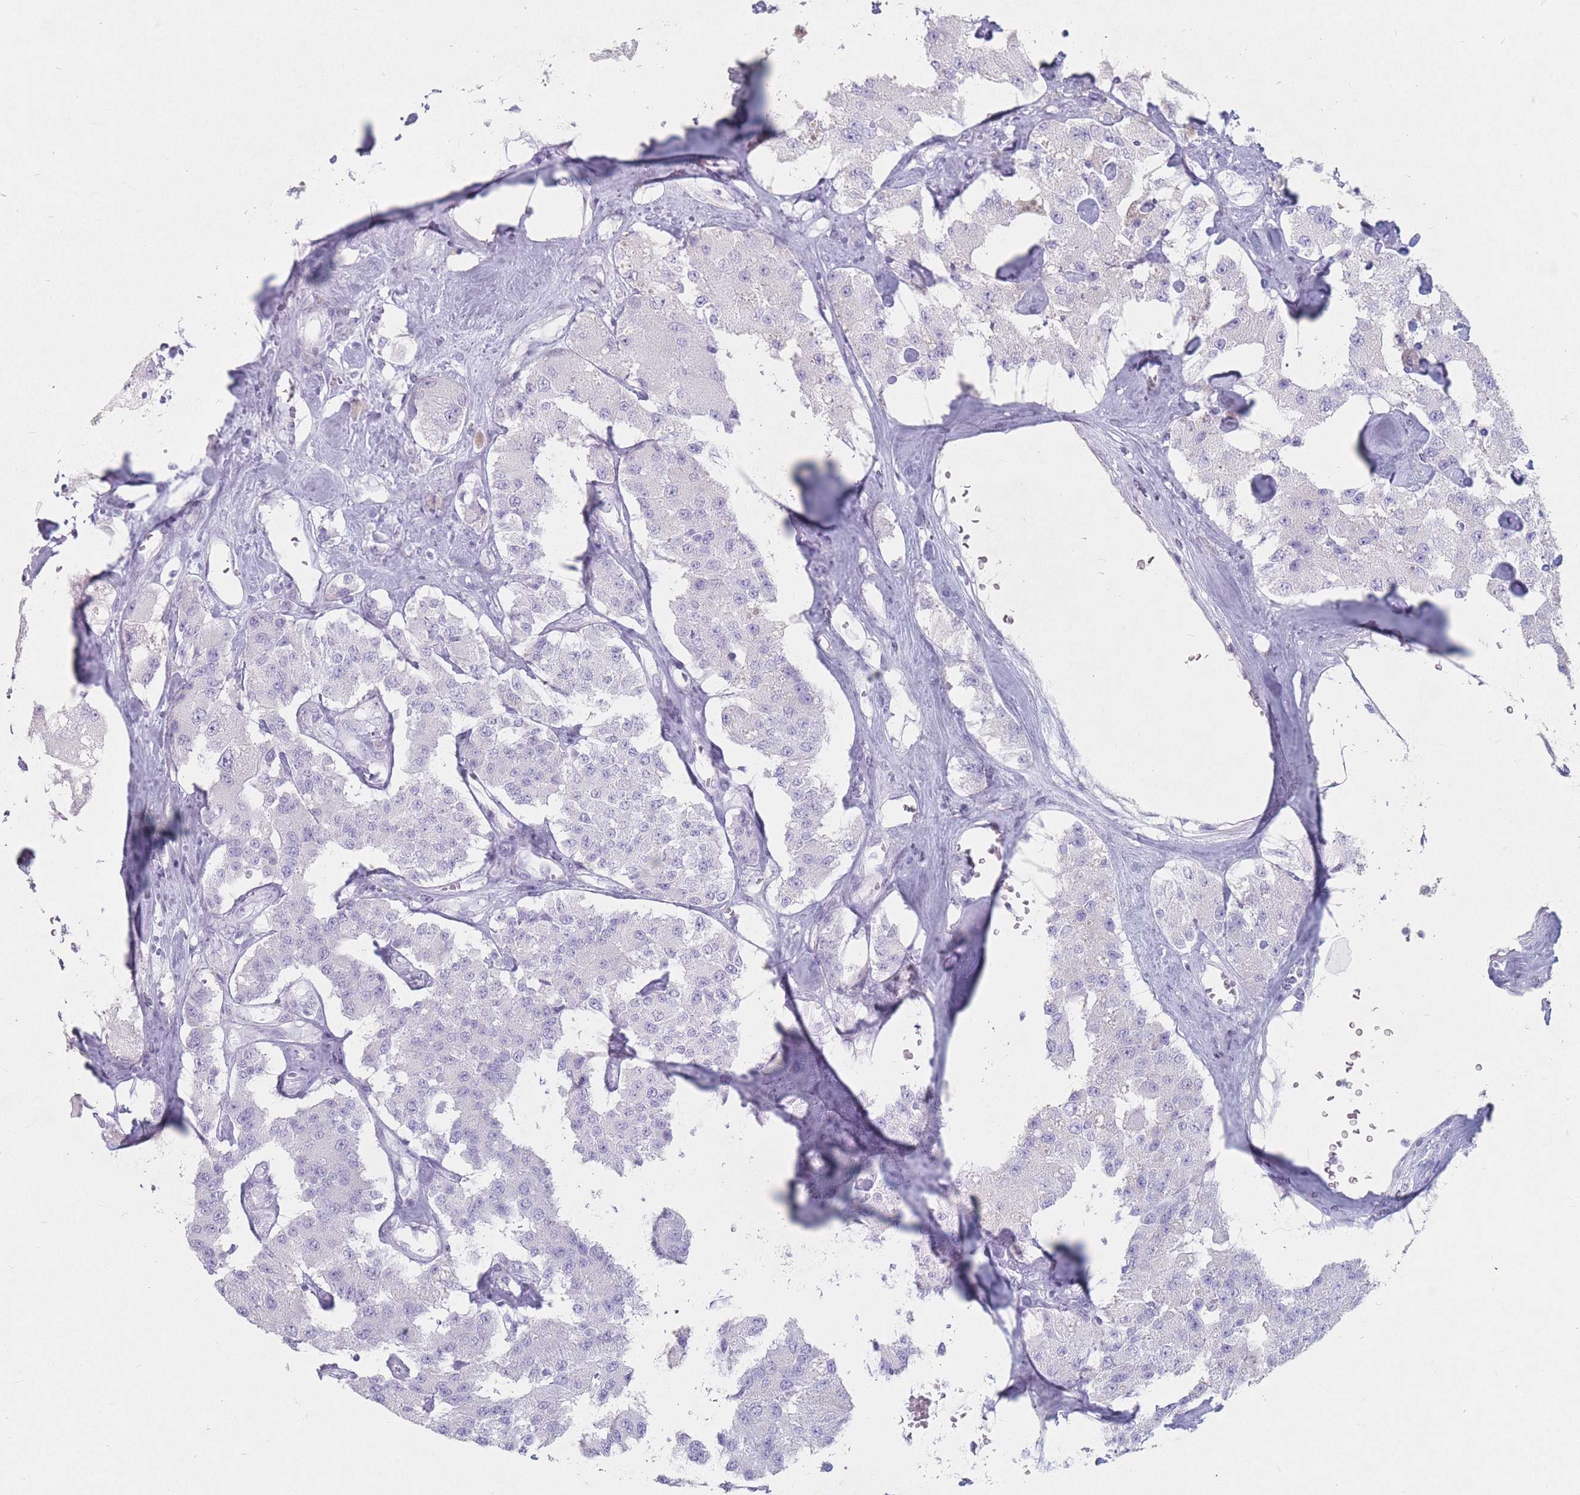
{"staining": {"intensity": "negative", "quantity": "none", "location": "none"}, "tissue": "carcinoid", "cell_type": "Tumor cells", "image_type": "cancer", "snomed": [{"axis": "morphology", "description": "Carcinoid, malignant, NOS"}, {"axis": "topography", "description": "Pancreas"}], "caption": "IHC micrograph of carcinoid stained for a protein (brown), which exhibits no expression in tumor cells.", "gene": "ST3GAL5", "patient": {"sex": "male", "age": 41}}